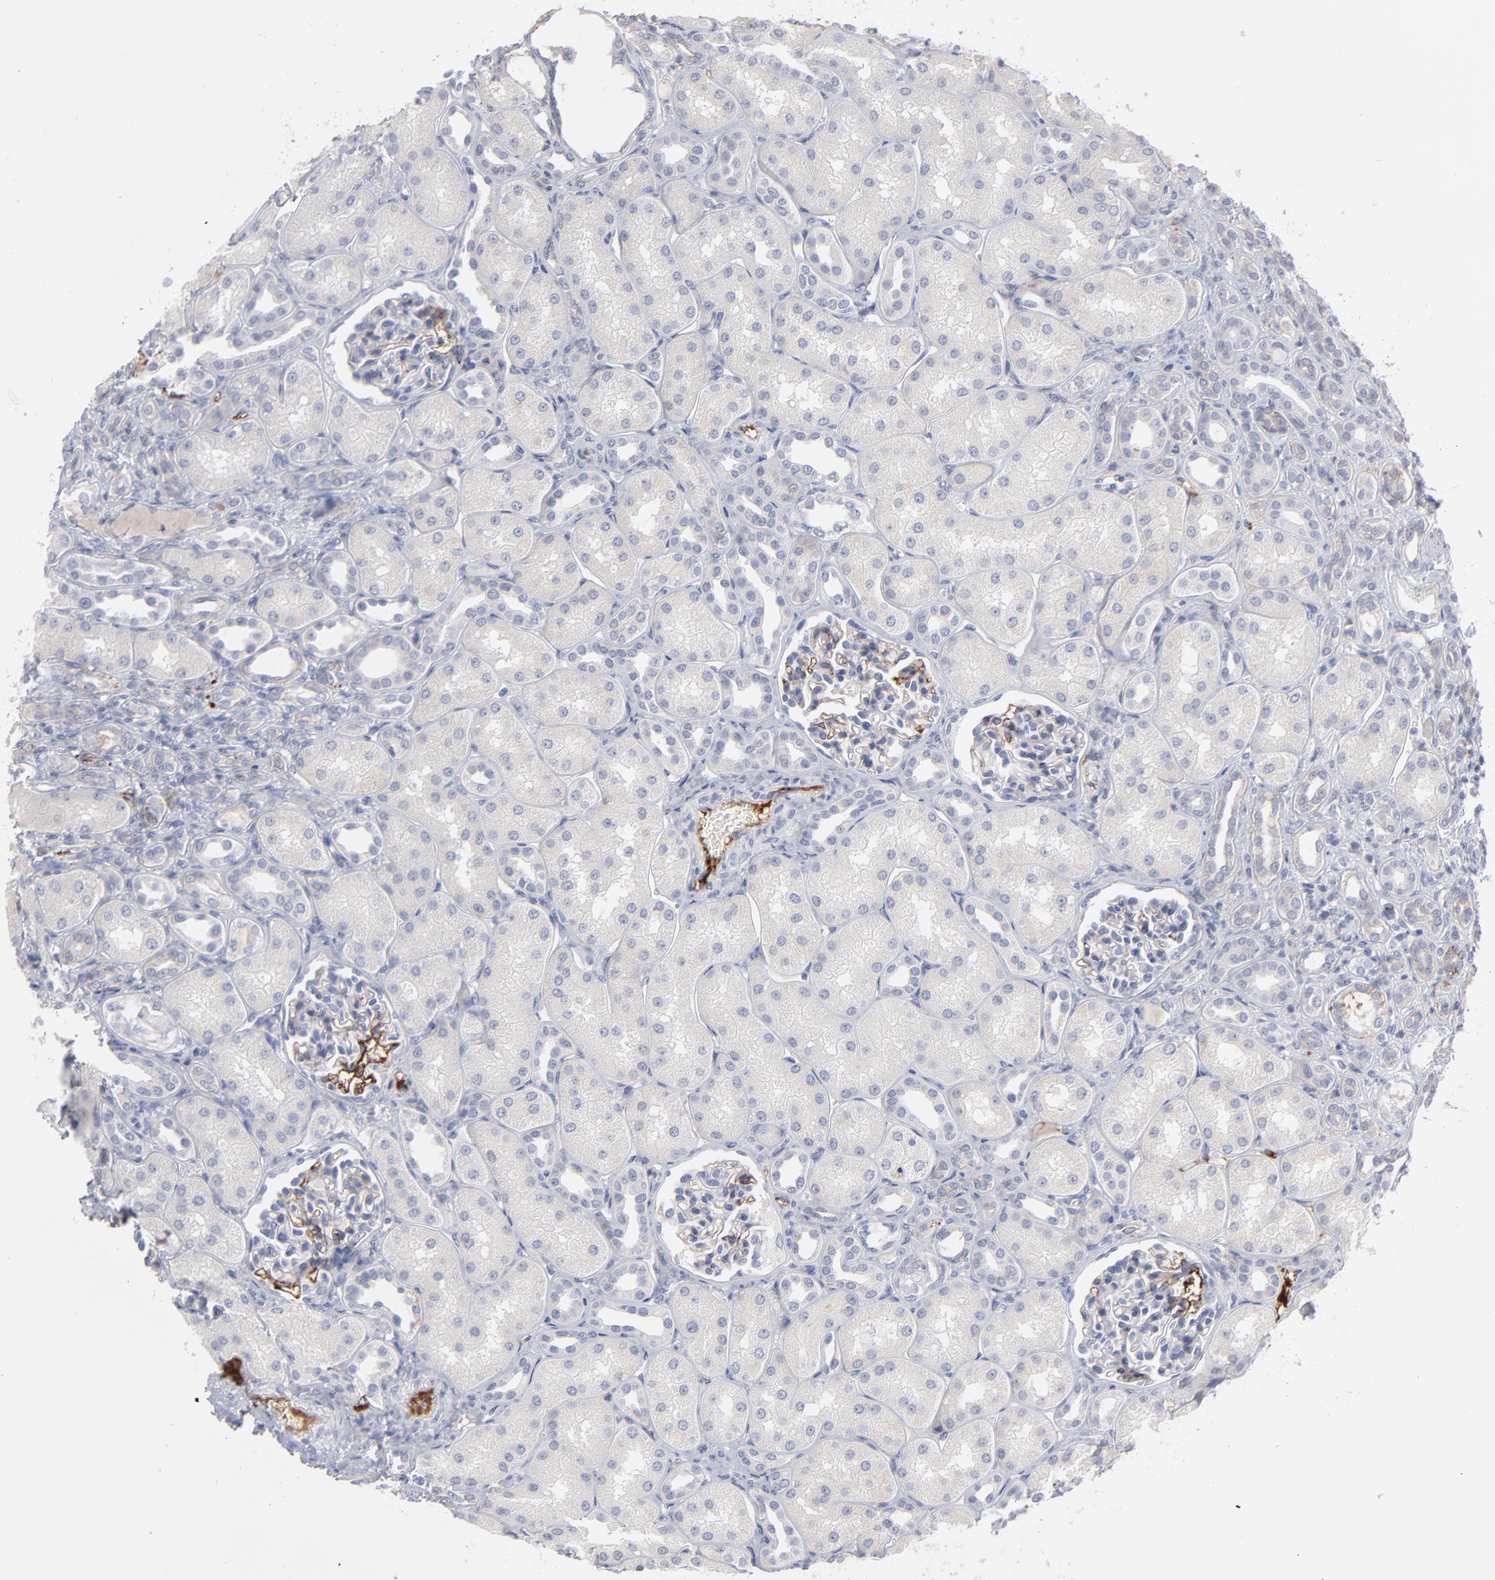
{"staining": {"intensity": "moderate", "quantity": "<25%", "location": "cytoplasmic/membranous"}, "tissue": "kidney", "cell_type": "Cells in glomeruli", "image_type": "normal", "snomed": [{"axis": "morphology", "description": "Normal tissue, NOS"}, {"axis": "topography", "description": "Kidney"}], "caption": "Immunohistochemistry histopathology image of normal kidney stained for a protein (brown), which exhibits low levels of moderate cytoplasmic/membranous positivity in approximately <25% of cells in glomeruli.", "gene": "CCR3", "patient": {"sex": "male", "age": 7}}